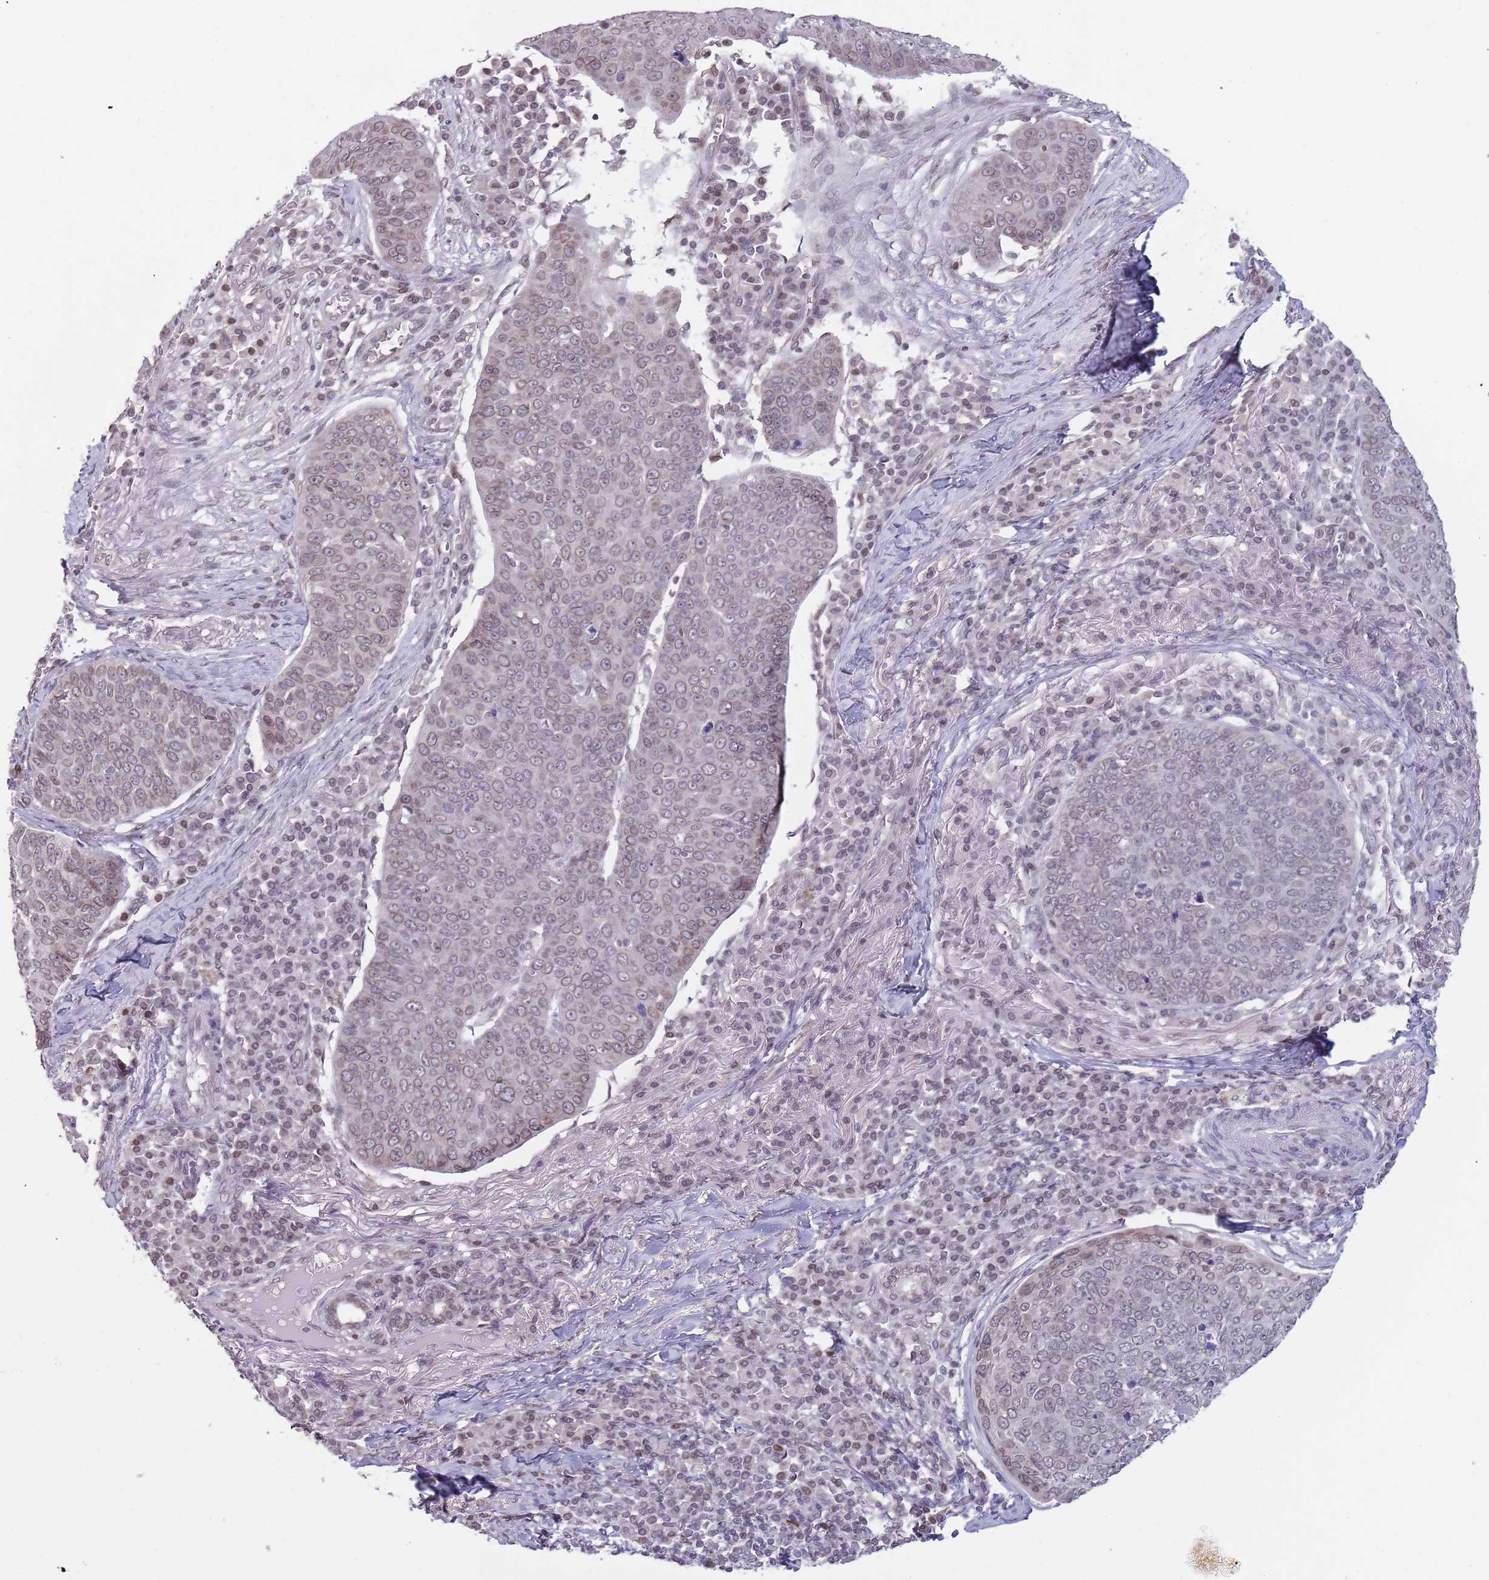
{"staining": {"intensity": "weak", "quantity": "25%-75%", "location": "cytoplasmic/membranous,nuclear"}, "tissue": "skin cancer", "cell_type": "Tumor cells", "image_type": "cancer", "snomed": [{"axis": "morphology", "description": "Squamous cell carcinoma, NOS"}, {"axis": "topography", "description": "Skin"}], "caption": "A high-resolution photomicrograph shows IHC staining of skin squamous cell carcinoma, which displays weak cytoplasmic/membranous and nuclear staining in about 25%-75% of tumor cells. (IHC, brightfield microscopy, high magnification).", "gene": "KLHDC2", "patient": {"sex": "male", "age": 71}}